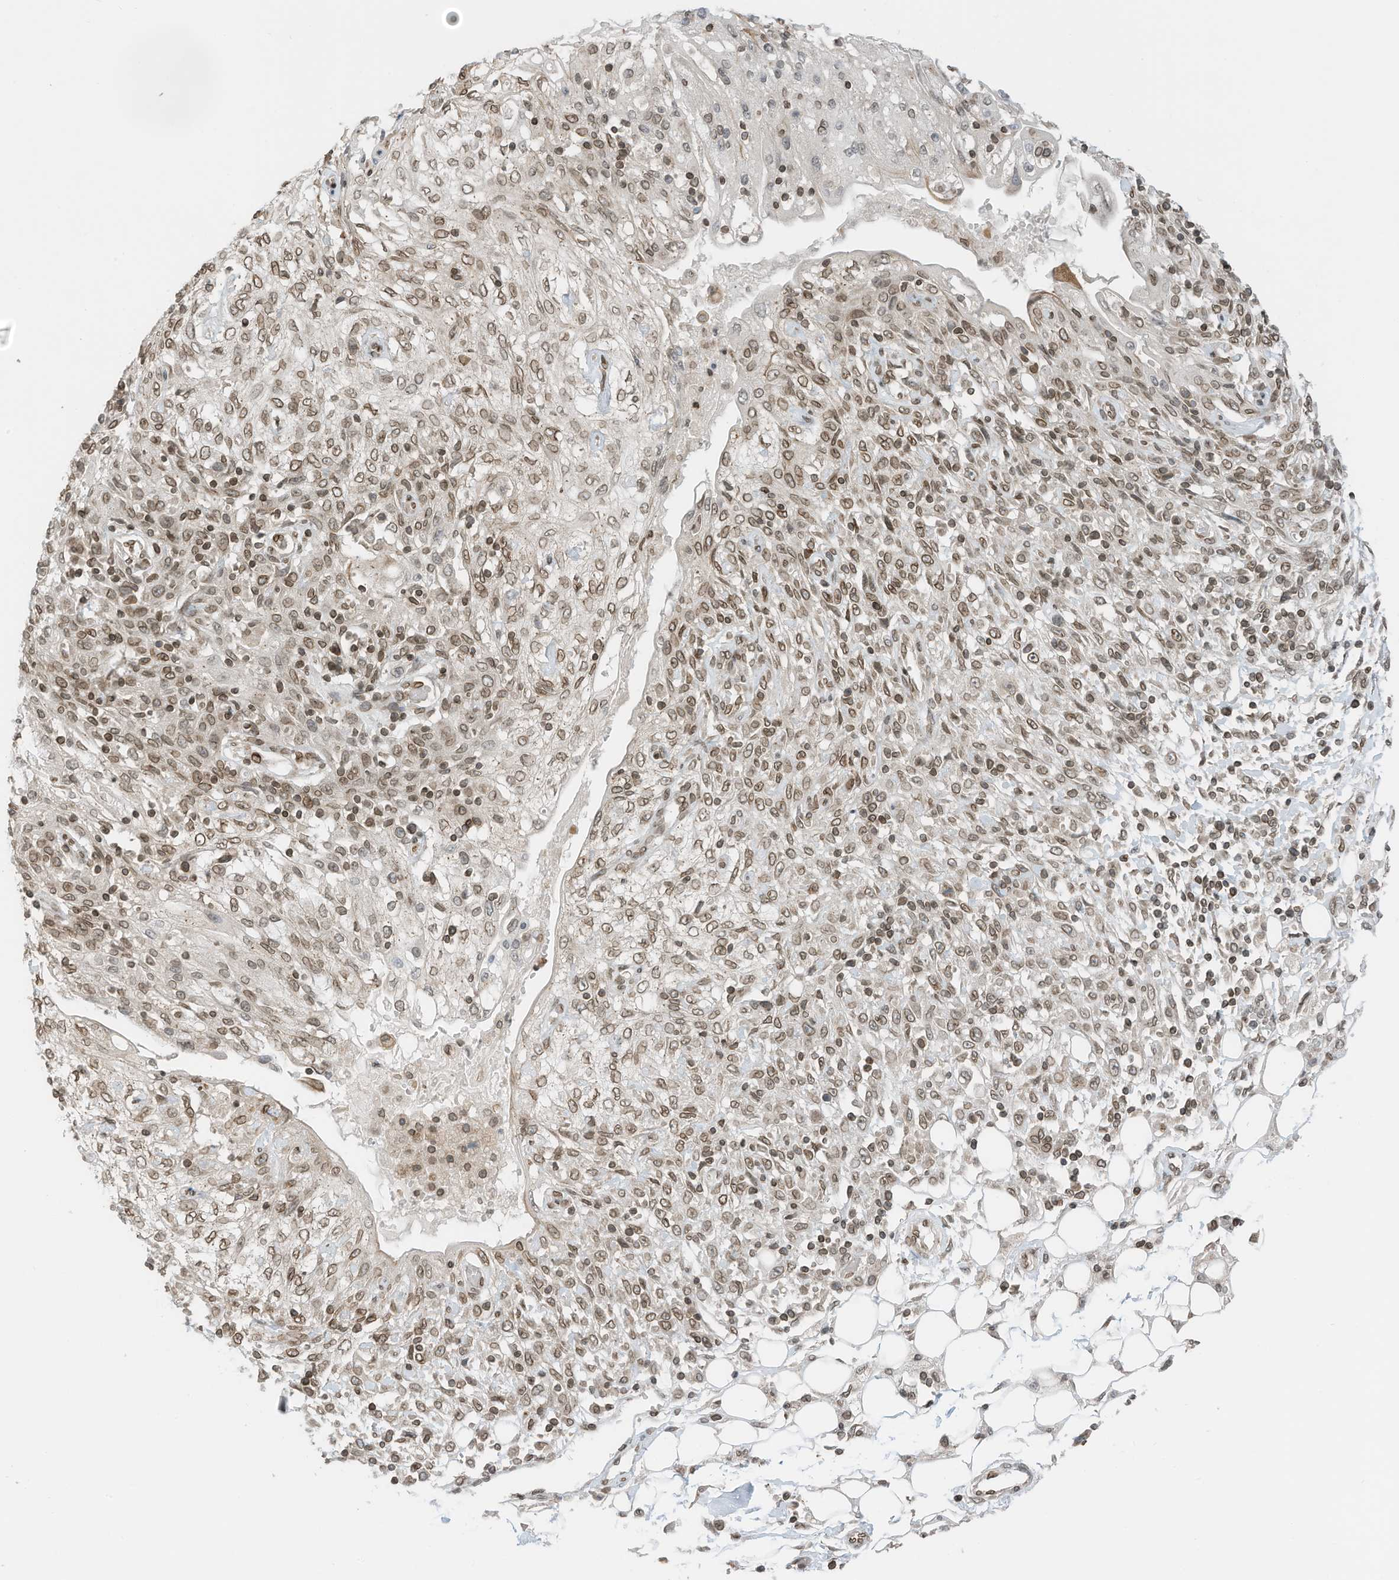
{"staining": {"intensity": "moderate", "quantity": "25%-75%", "location": "cytoplasmic/membranous,nuclear"}, "tissue": "skin cancer", "cell_type": "Tumor cells", "image_type": "cancer", "snomed": [{"axis": "morphology", "description": "Squamous cell carcinoma, NOS"}, {"axis": "morphology", "description": "Squamous cell carcinoma, metastatic, NOS"}, {"axis": "topography", "description": "Skin"}, {"axis": "topography", "description": "Lymph node"}], "caption": "The immunohistochemical stain highlights moderate cytoplasmic/membranous and nuclear staining in tumor cells of squamous cell carcinoma (skin) tissue.", "gene": "RABL3", "patient": {"sex": "male", "age": 75}}